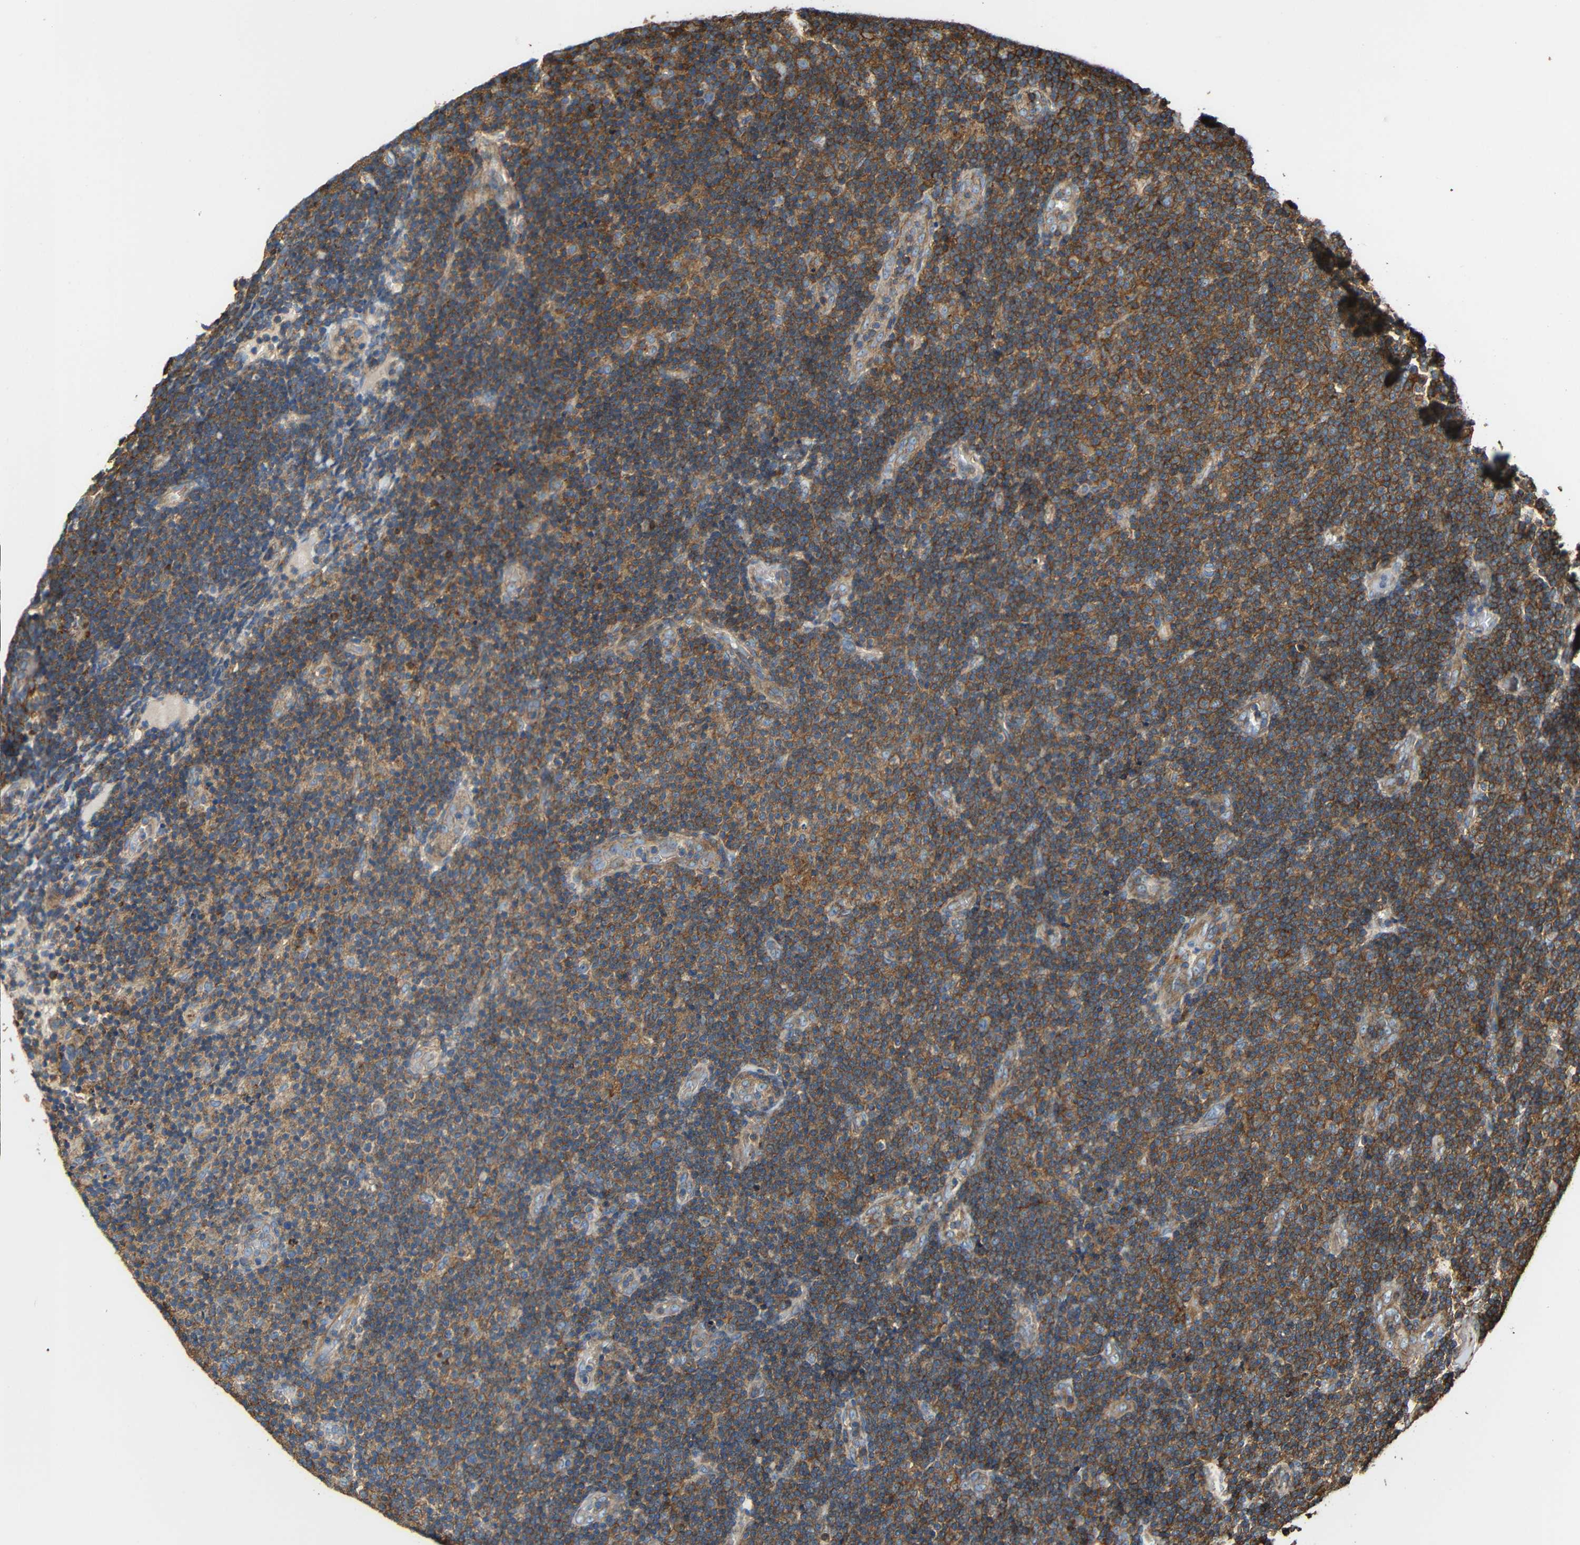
{"staining": {"intensity": "moderate", "quantity": ">75%", "location": "cytoplasmic/membranous"}, "tissue": "lymphoma", "cell_type": "Tumor cells", "image_type": "cancer", "snomed": [{"axis": "morphology", "description": "Malignant lymphoma, non-Hodgkin's type, Low grade"}, {"axis": "topography", "description": "Lymph node"}], "caption": "Human malignant lymphoma, non-Hodgkin's type (low-grade) stained for a protein (brown) exhibits moderate cytoplasmic/membranous positive positivity in approximately >75% of tumor cells.", "gene": "RHOT2", "patient": {"sex": "male", "age": 83}}